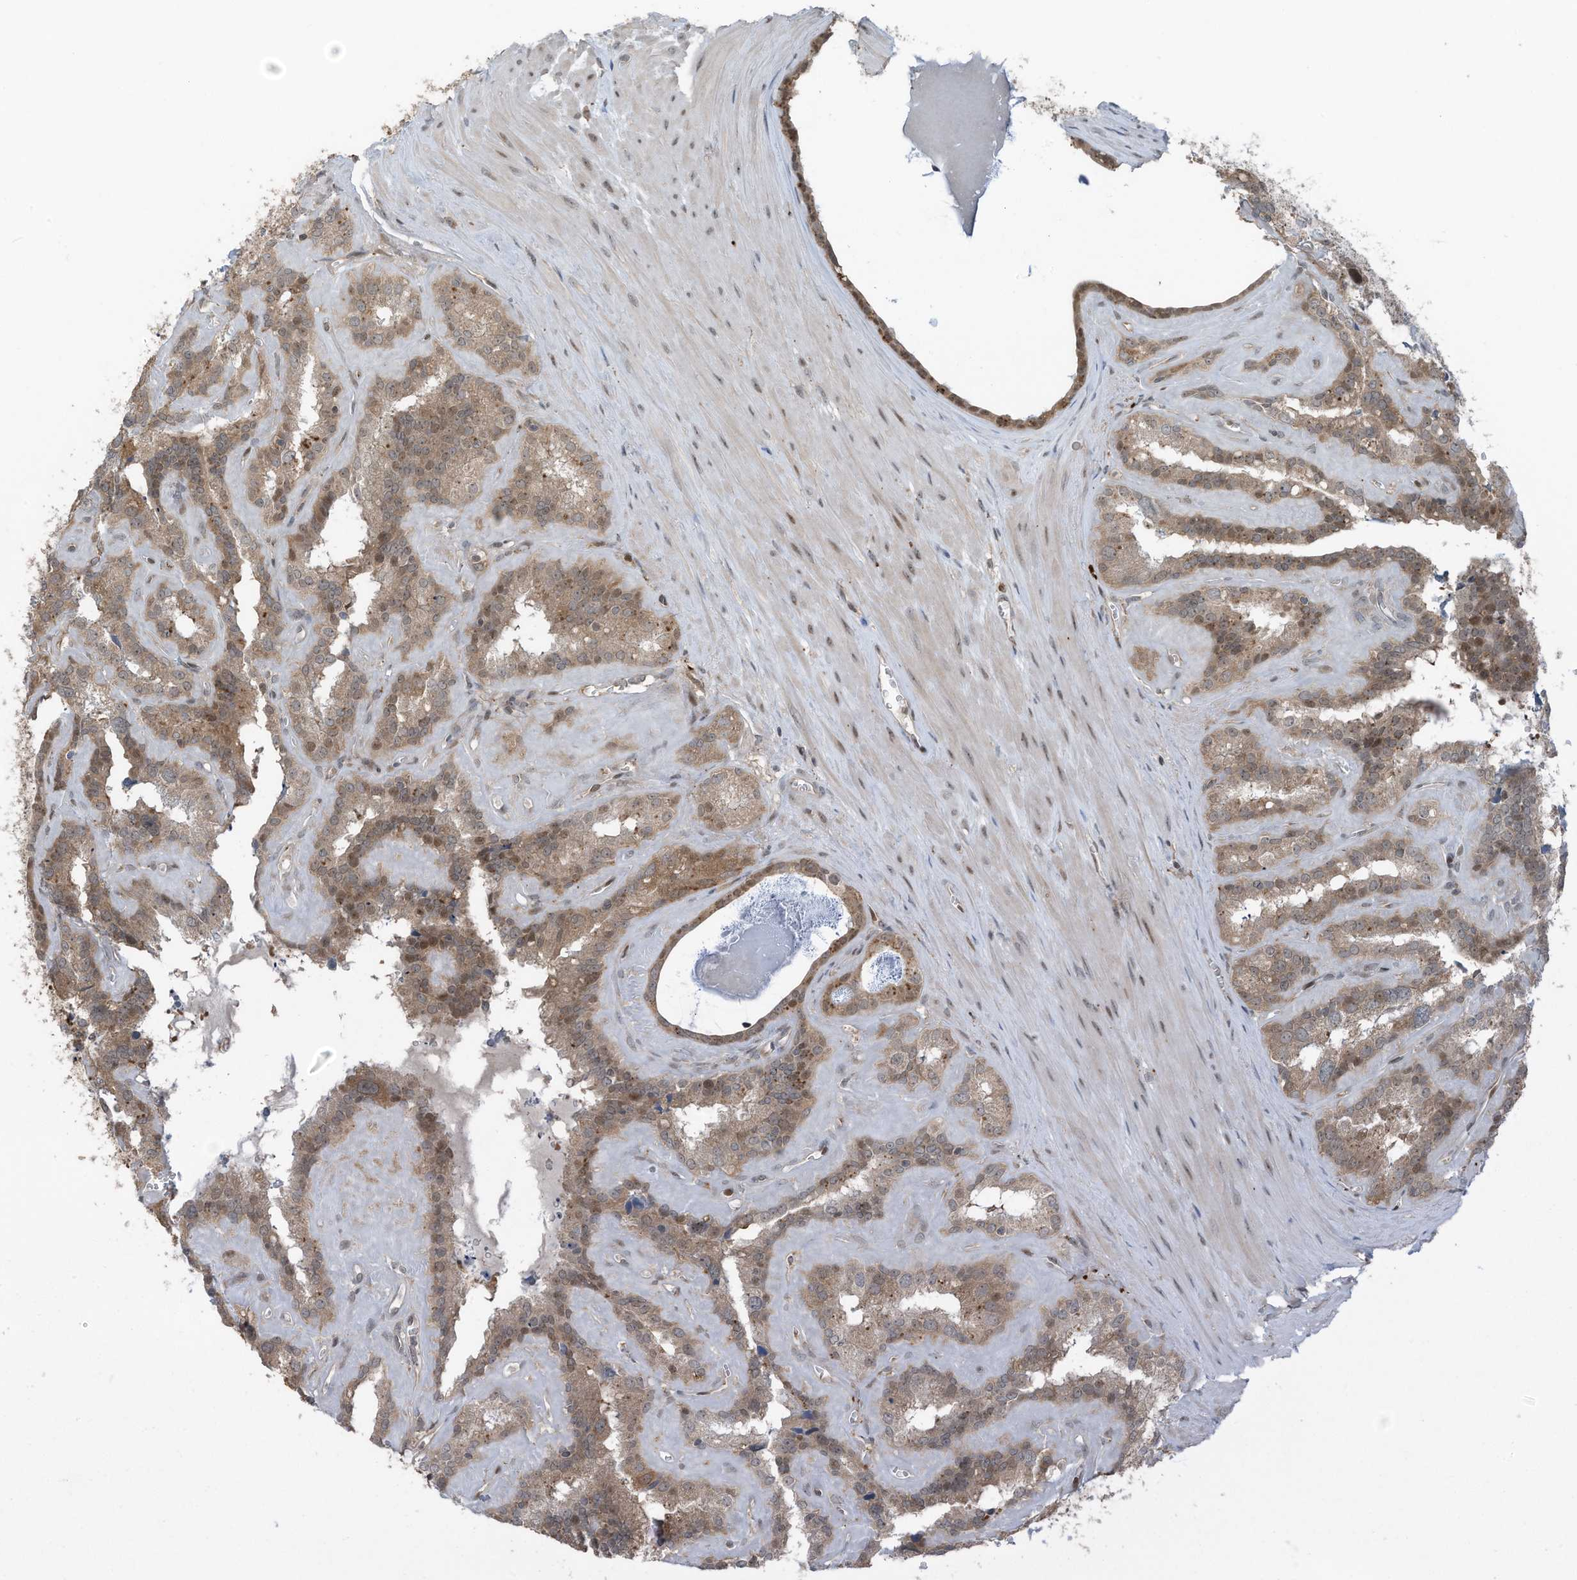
{"staining": {"intensity": "moderate", "quantity": ">75%", "location": "cytoplasmic/membranous,nuclear"}, "tissue": "seminal vesicle", "cell_type": "Glandular cells", "image_type": "normal", "snomed": [{"axis": "morphology", "description": "Normal tissue, NOS"}, {"axis": "topography", "description": "Prostate"}, {"axis": "topography", "description": "Seminal veicle"}], "caption": "Immunohistochemistry (IHC) image of normal seminal vesicle: human seminal vesicle stained using immunohistochemistry shows medium levels of moderate protein expression localized specifically in the cytoplasmic/membranous,nuclear of glandular cells, appearing as a cytoplasmic/membranous,nuclear brown color.", "gene": "TXNDC9", "patient": {"sex": "male", "age": 59}}